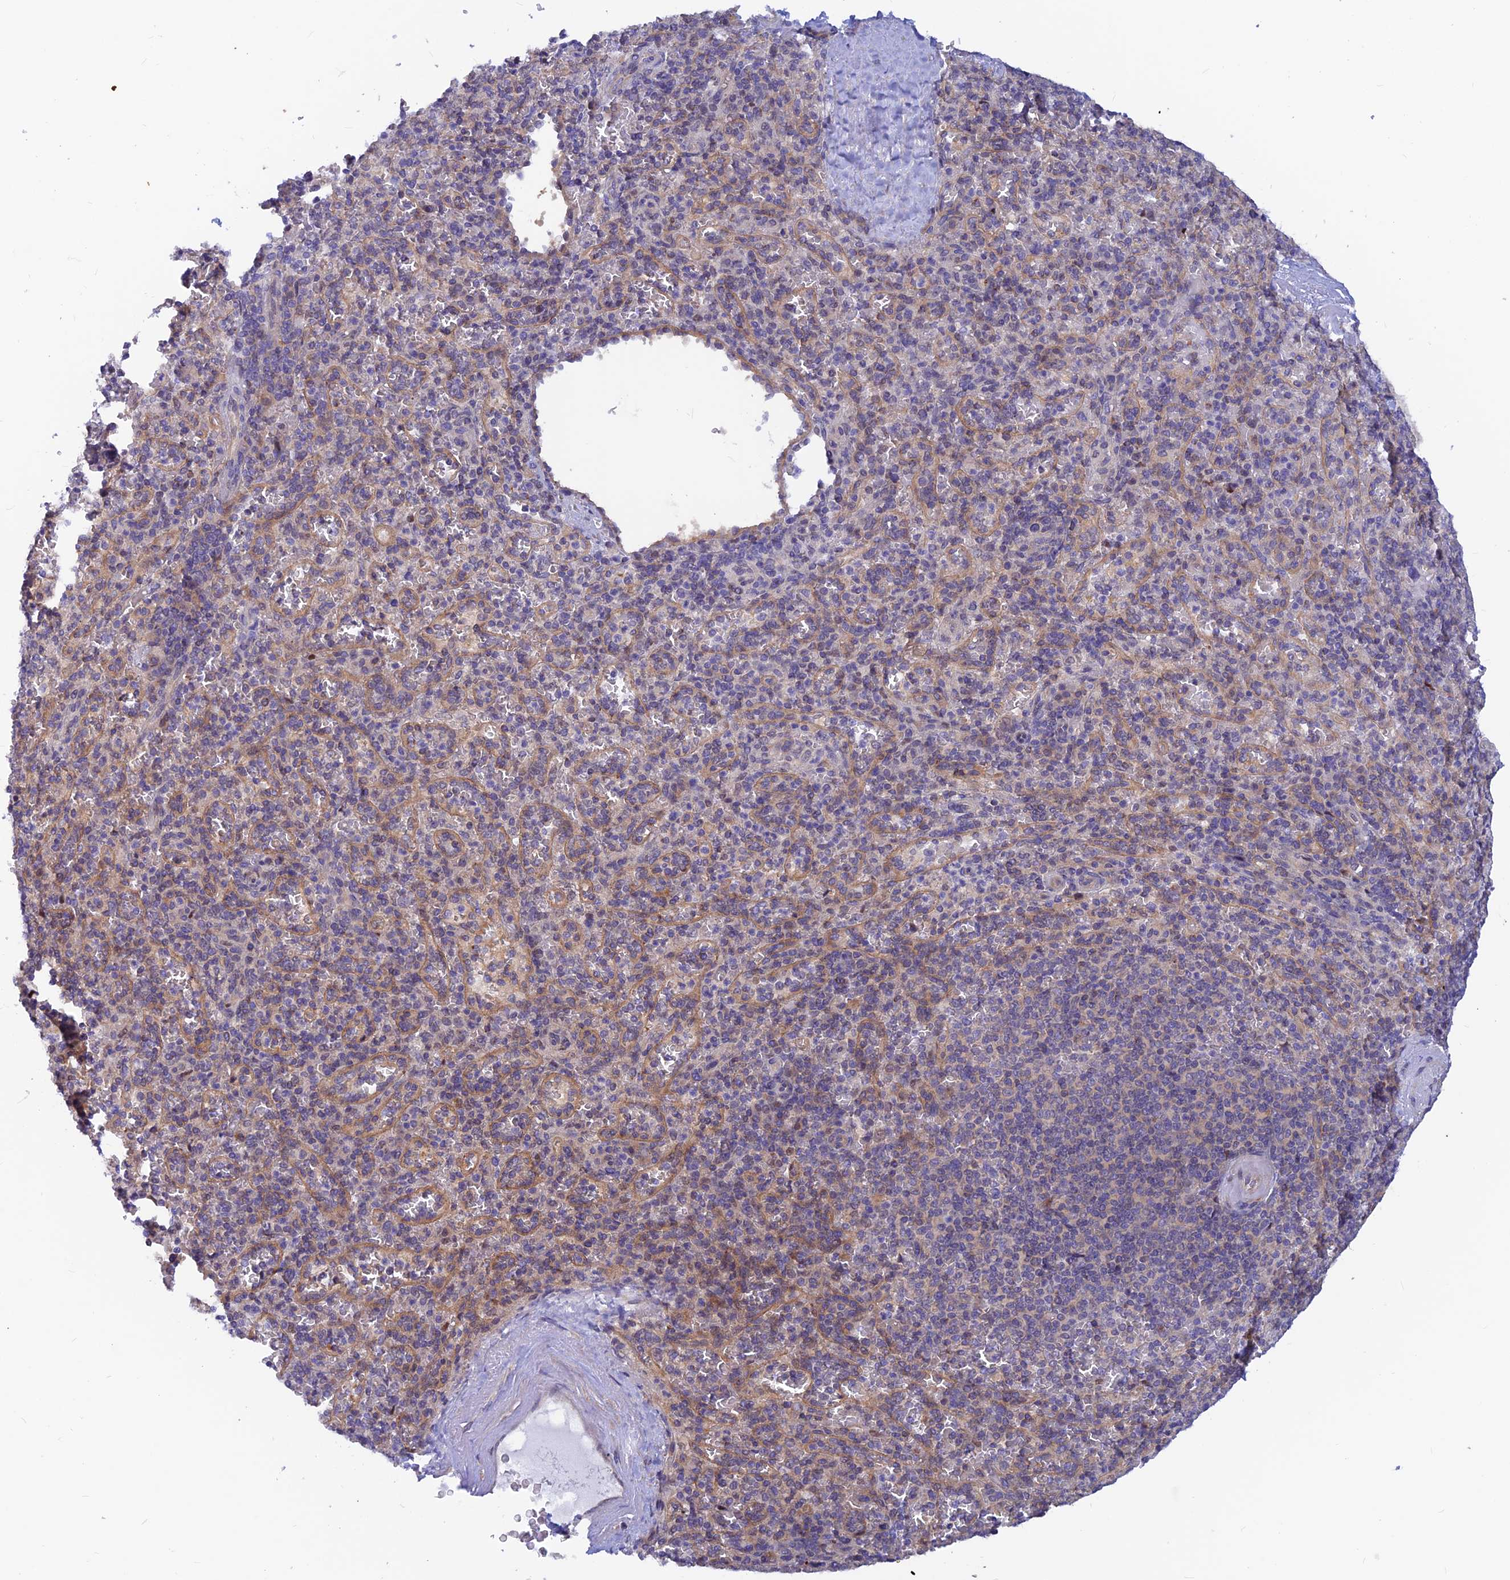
{"staining": {"intensity": "negative", "quantity": "none", "location": "none"}, "tissue": "spleen", "cell_type": "Cells in red pulp", "image_type": "normal", "snomed": [{"axis": "morphology", "description": "Normal tissue, NOS"}, {"axis": "topography", "description": "Spleen"}], "caption": "Photomicrograph shows no protein expression in cells in red pulp of unremarkable spleen.", "gene": "DNAJC16", "patient": {"sex": "male", "age": 82}}